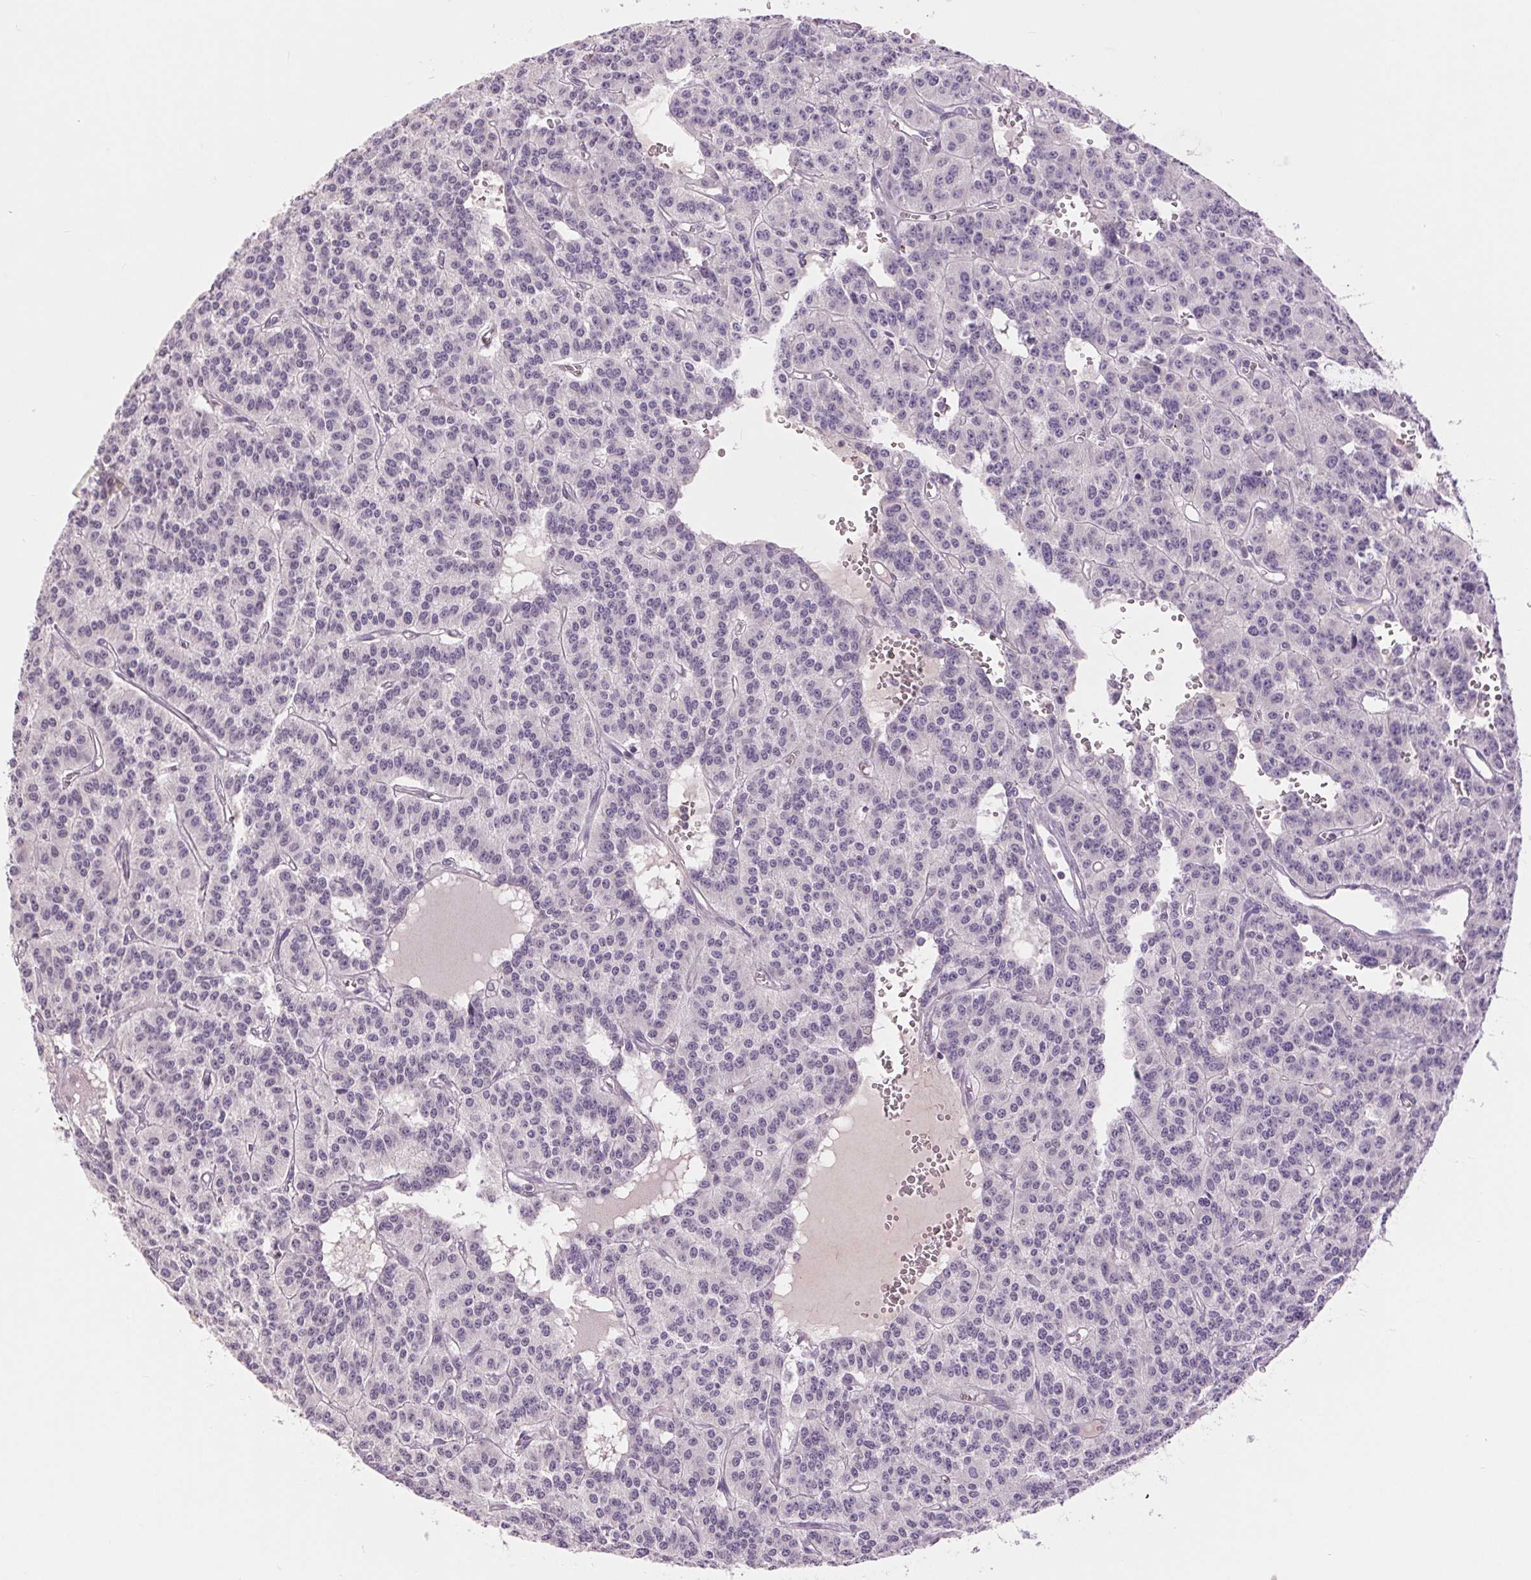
{"staining": {"intensity": "negative", "quantity": "none", "location": "none"}, "tissue": "carcinoid", "cell_type": "Tumor cells", "image_type": "cancer", "snomed": [{"axis": "morphology", "description": "Carcinoid, malignant, NOS"}, {"axis": "topography", "description": "Lung"}], "caption": "Carcinoid was stained to show a protein in brown. There is no significant positivity in tumor cells.", "gene": "FXYD4", "patient": {"sex": "female", "age": 71}}